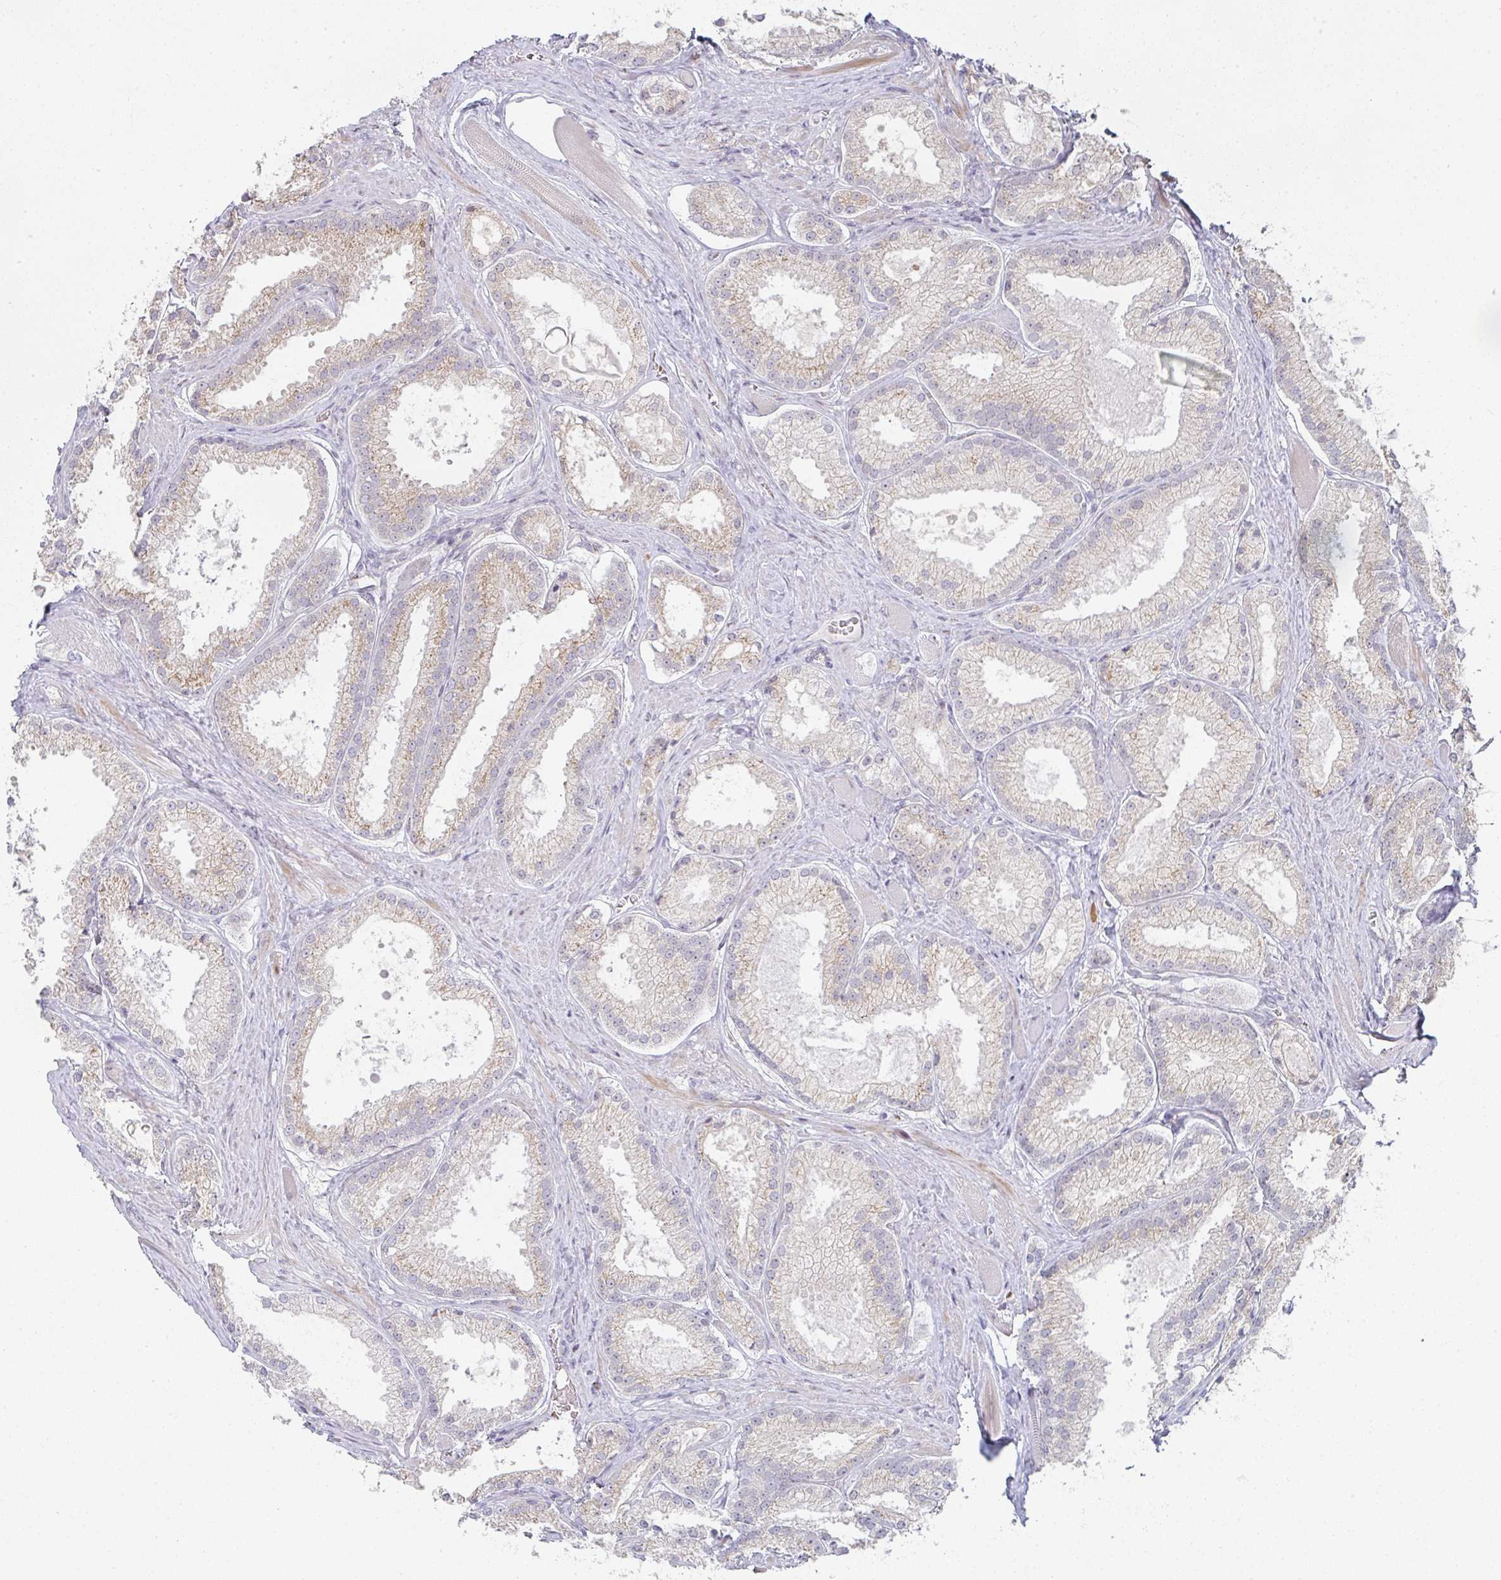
{"staining": {"intensity": "moderate", "quantity": "25%-75%", "location": "cytoplasmic/membranous"}, "tissue": "prostate cancer", "cell_type": "Tumor cells", "image_type": "cancer", "snomed": [{"axis": "morphology", "description": "Adenocarcinoma, High grade"}, {"axis": "topography", "description": "Prostate"}], "caption": "Protein expression analysis of human prostate cancer reveals moderate cytoplasmic/membranous staining in approximately 25%-75% of tumor cells.", "gene": "ZNF526", "patient": {"sex": "male", "age": 68}}